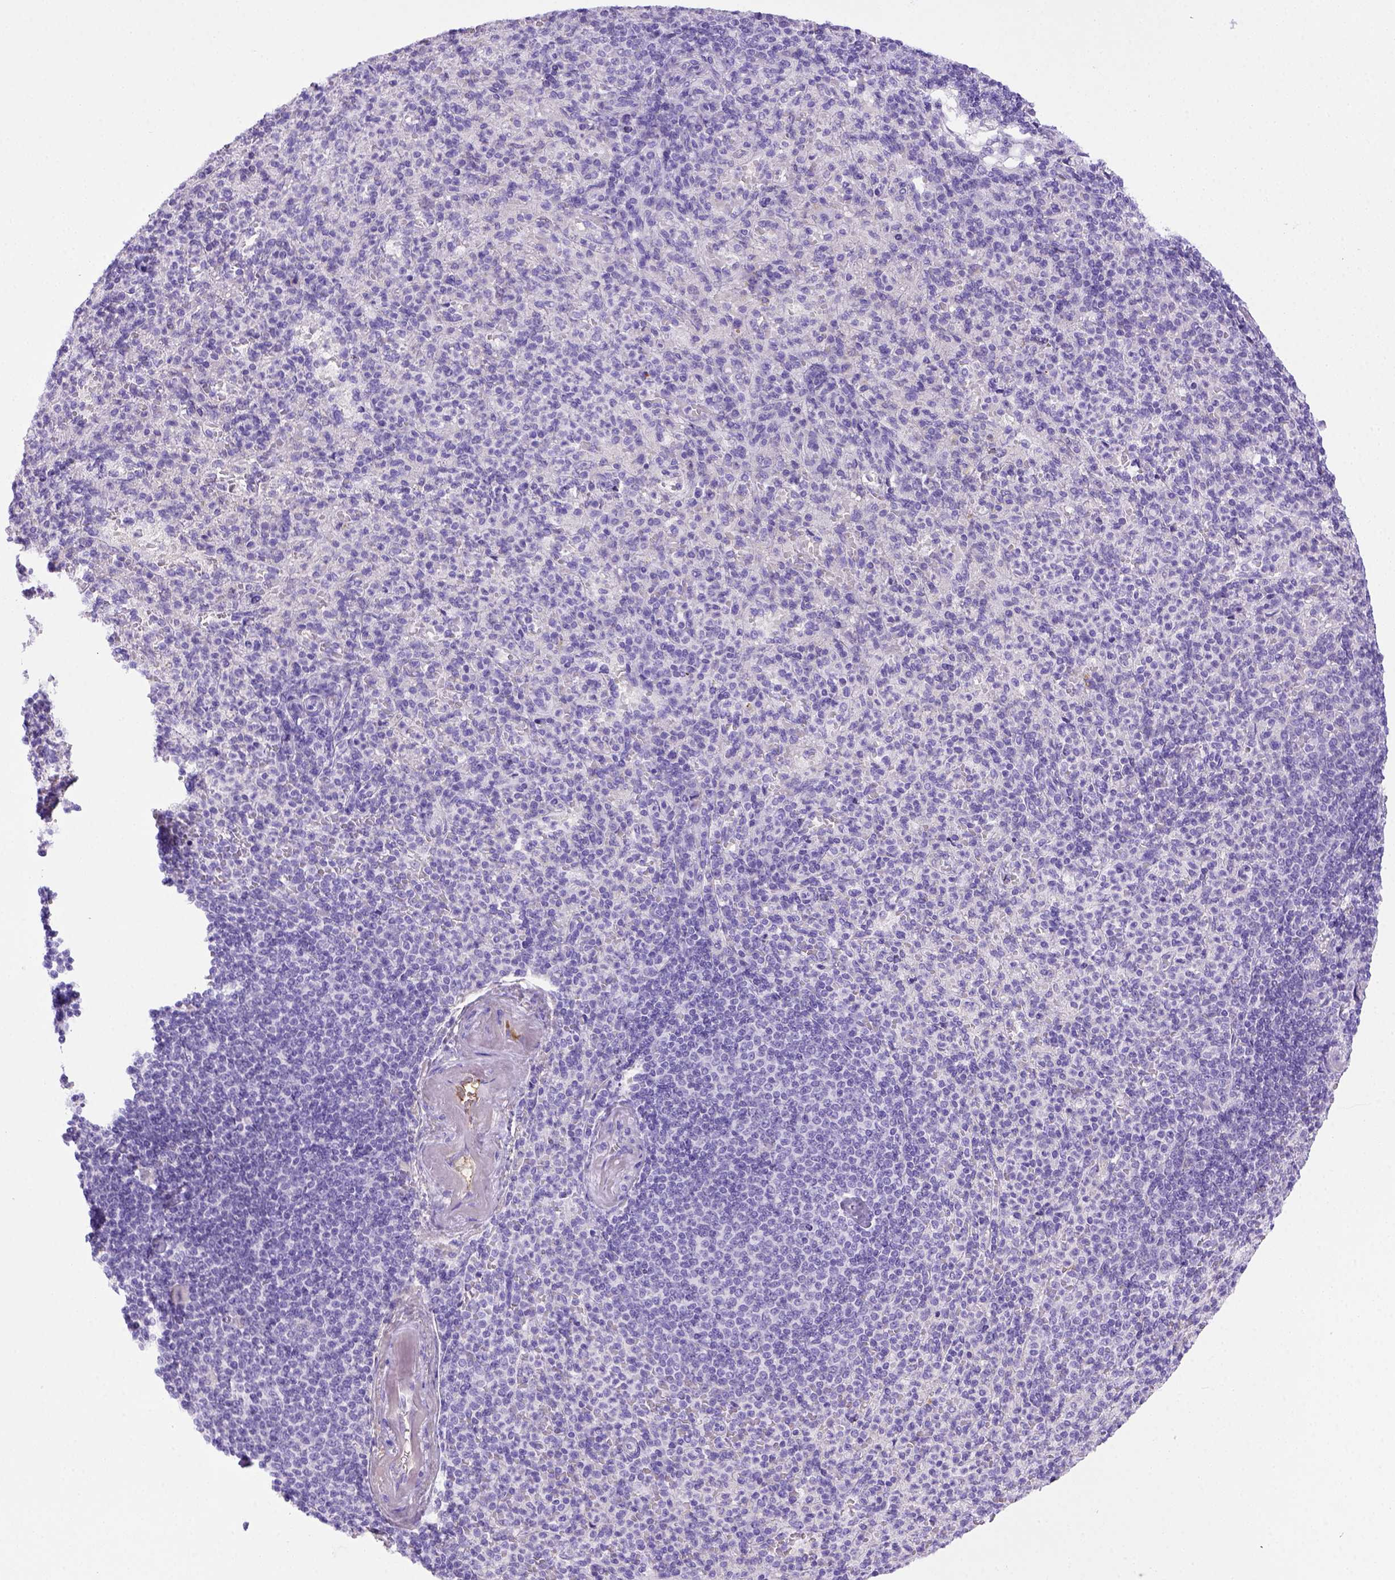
{"staining": {"intensity": "negative", "quantity": "none", "location": "none"}, "tissue": "spleen", "cell_type": "Cells in red pulp", "image_type": "normal", "snomed": [{"axis": "morphology", "description": "Normal tissue, NOS"}, {"axis": "topography", "description": "Spleen"}], "caption": "IHC of unremarkable spleen shows no staining in cells in red pulp.", "gene": "ITIH4", "patient": {"sex": "female", "age": 74}}